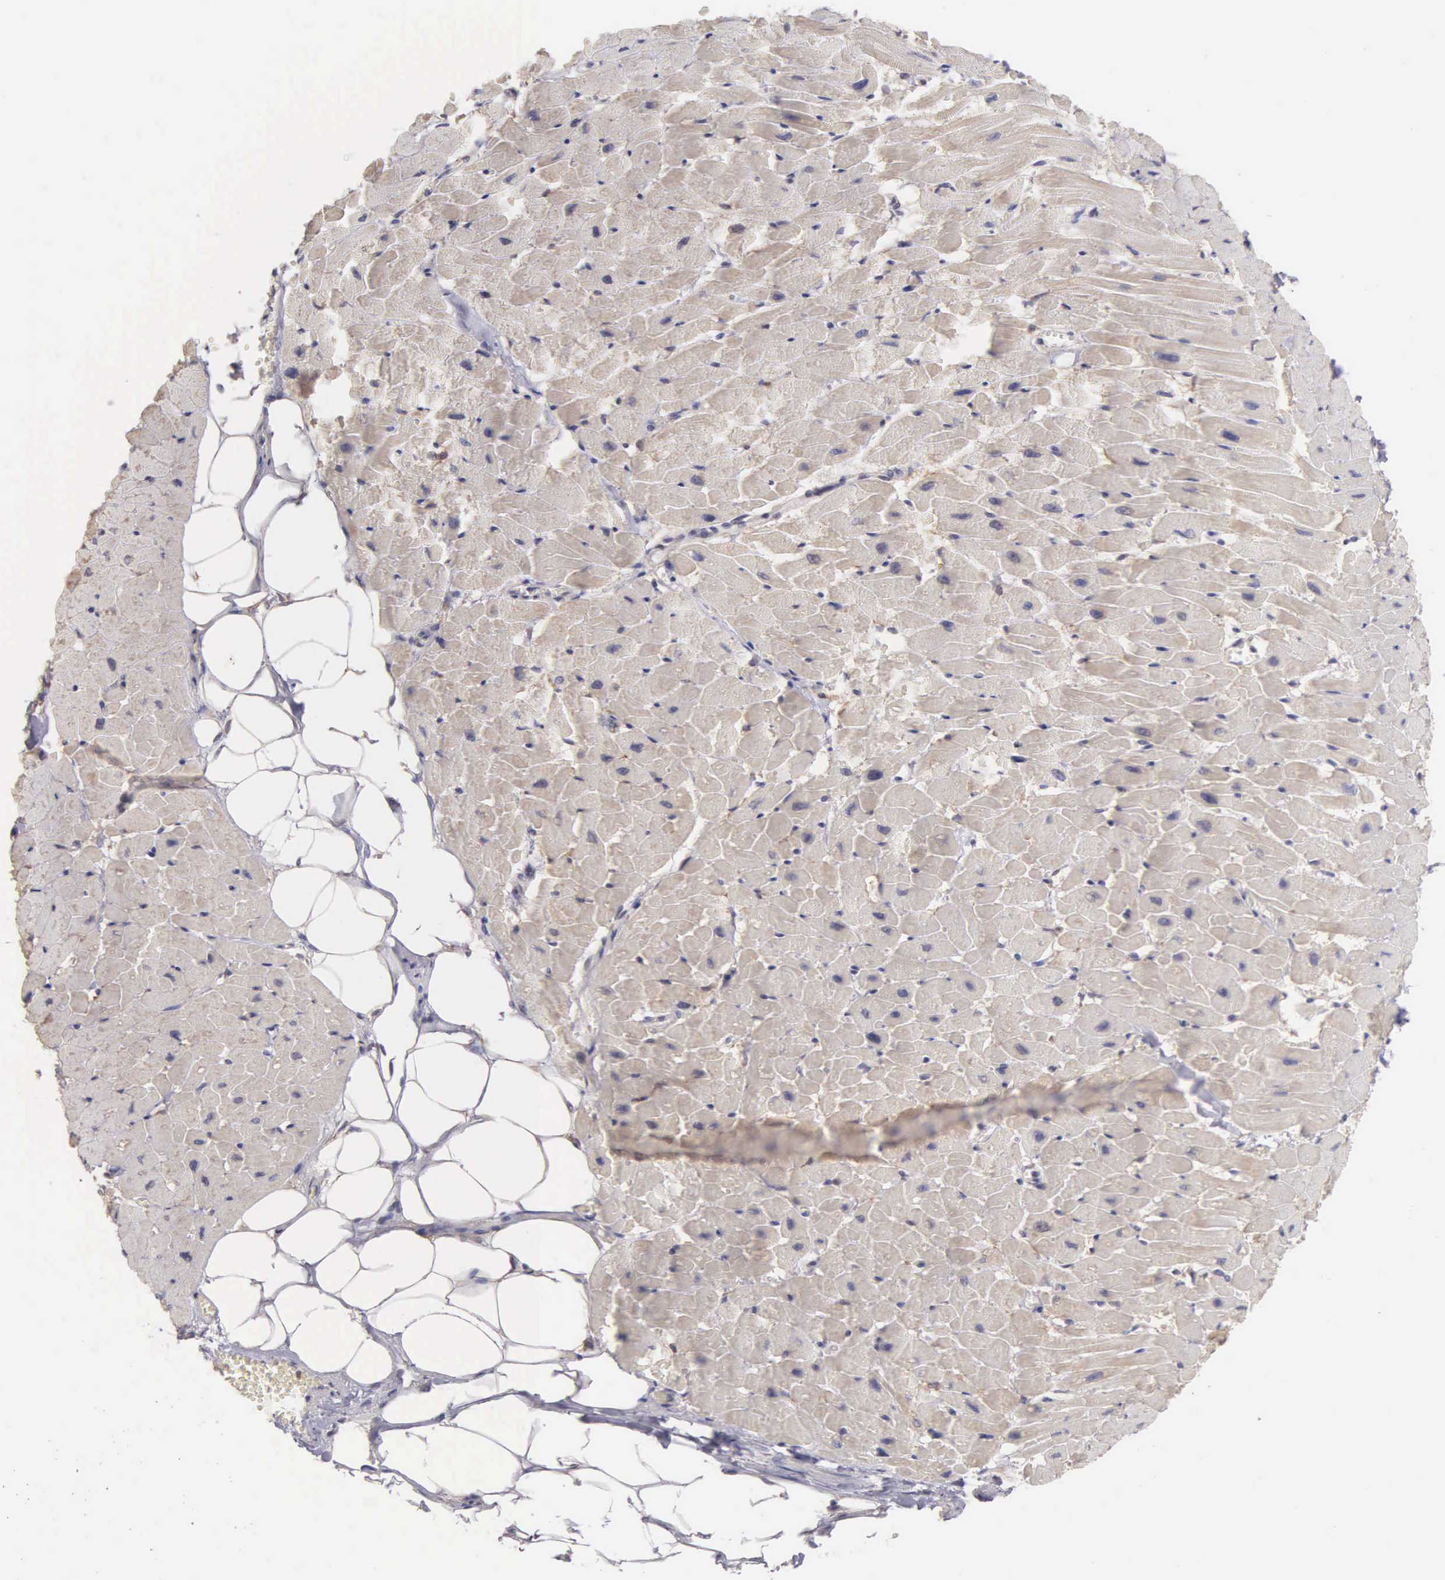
{"staining": {"intensity": "negative", "quantity": "none", "location": "none"}, "tissue": "heart muscle", "cell_type": "Cardiomyocytes", "image_type": "normal", "snomed": [{"axis": "morphology", "description": "Normal tissue, NOS"}, {"axis": "topography", "description": "Heart"}], "caption": "Unremarkable heart muscle was stained to show a protein in brown. There is no significant positivity in cardiomyocytes.", "gene": "BRD1", "patient": {"sex": "female", "age": 19}}